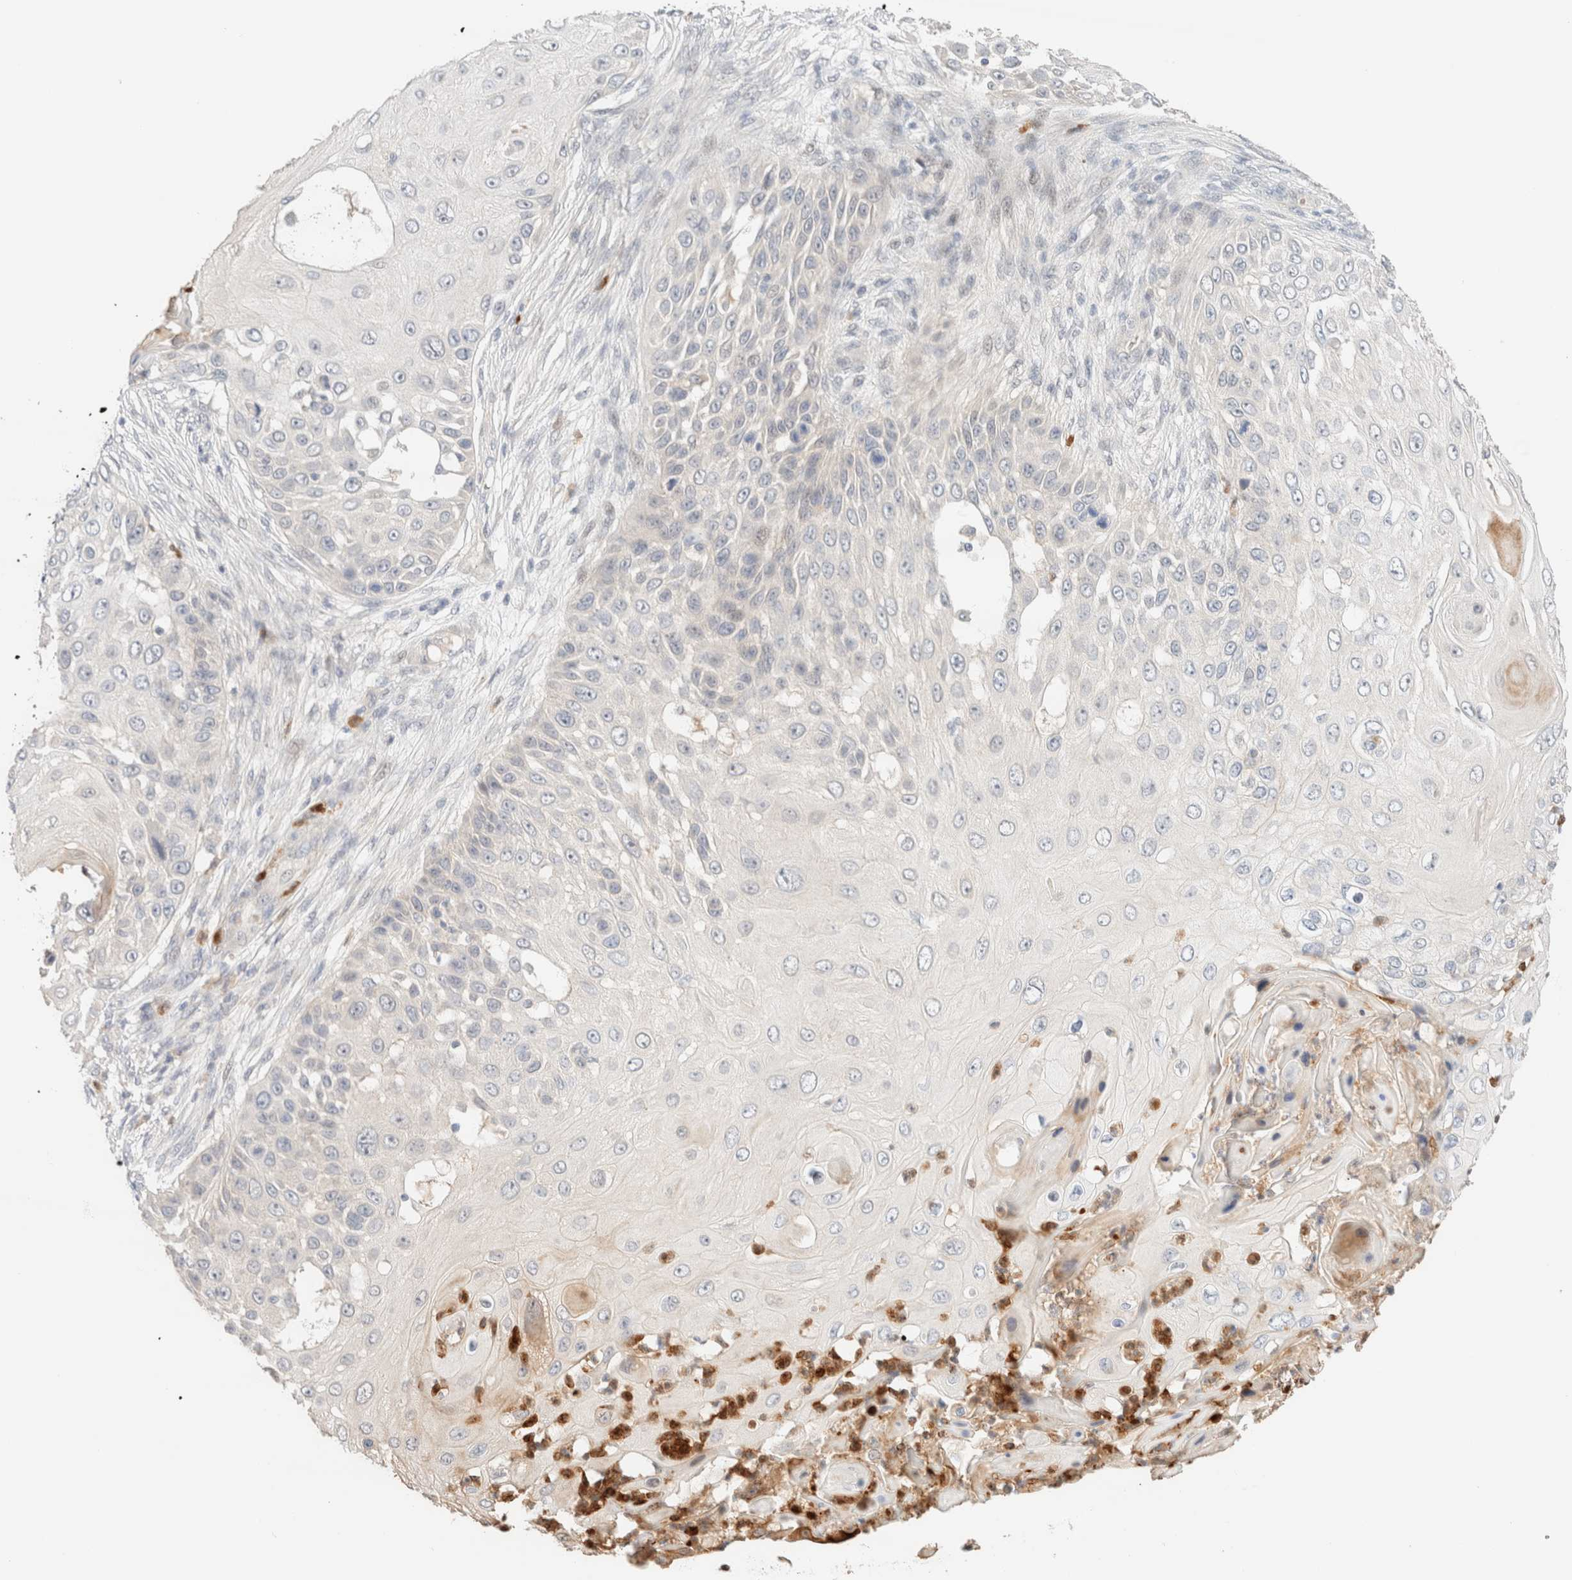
{"staining": {"intensity": "negative", "quantity": "none", "location": "none"}, "tissue": "skin cancer", "cell_type": "Tumor cells", "image_type": "cancer", "snomed": [{"axis": "morphology", "description": "Squamous cell carcinoma, NOS"}, {"axis": "topography", "description": "Skin"}], "caption": "Tumor cells are negative for protein expression in human skin cancer (squamous cell carcinoma).", "gene": "SGSM2", "patient": {"sex": "female", "age": 44}}